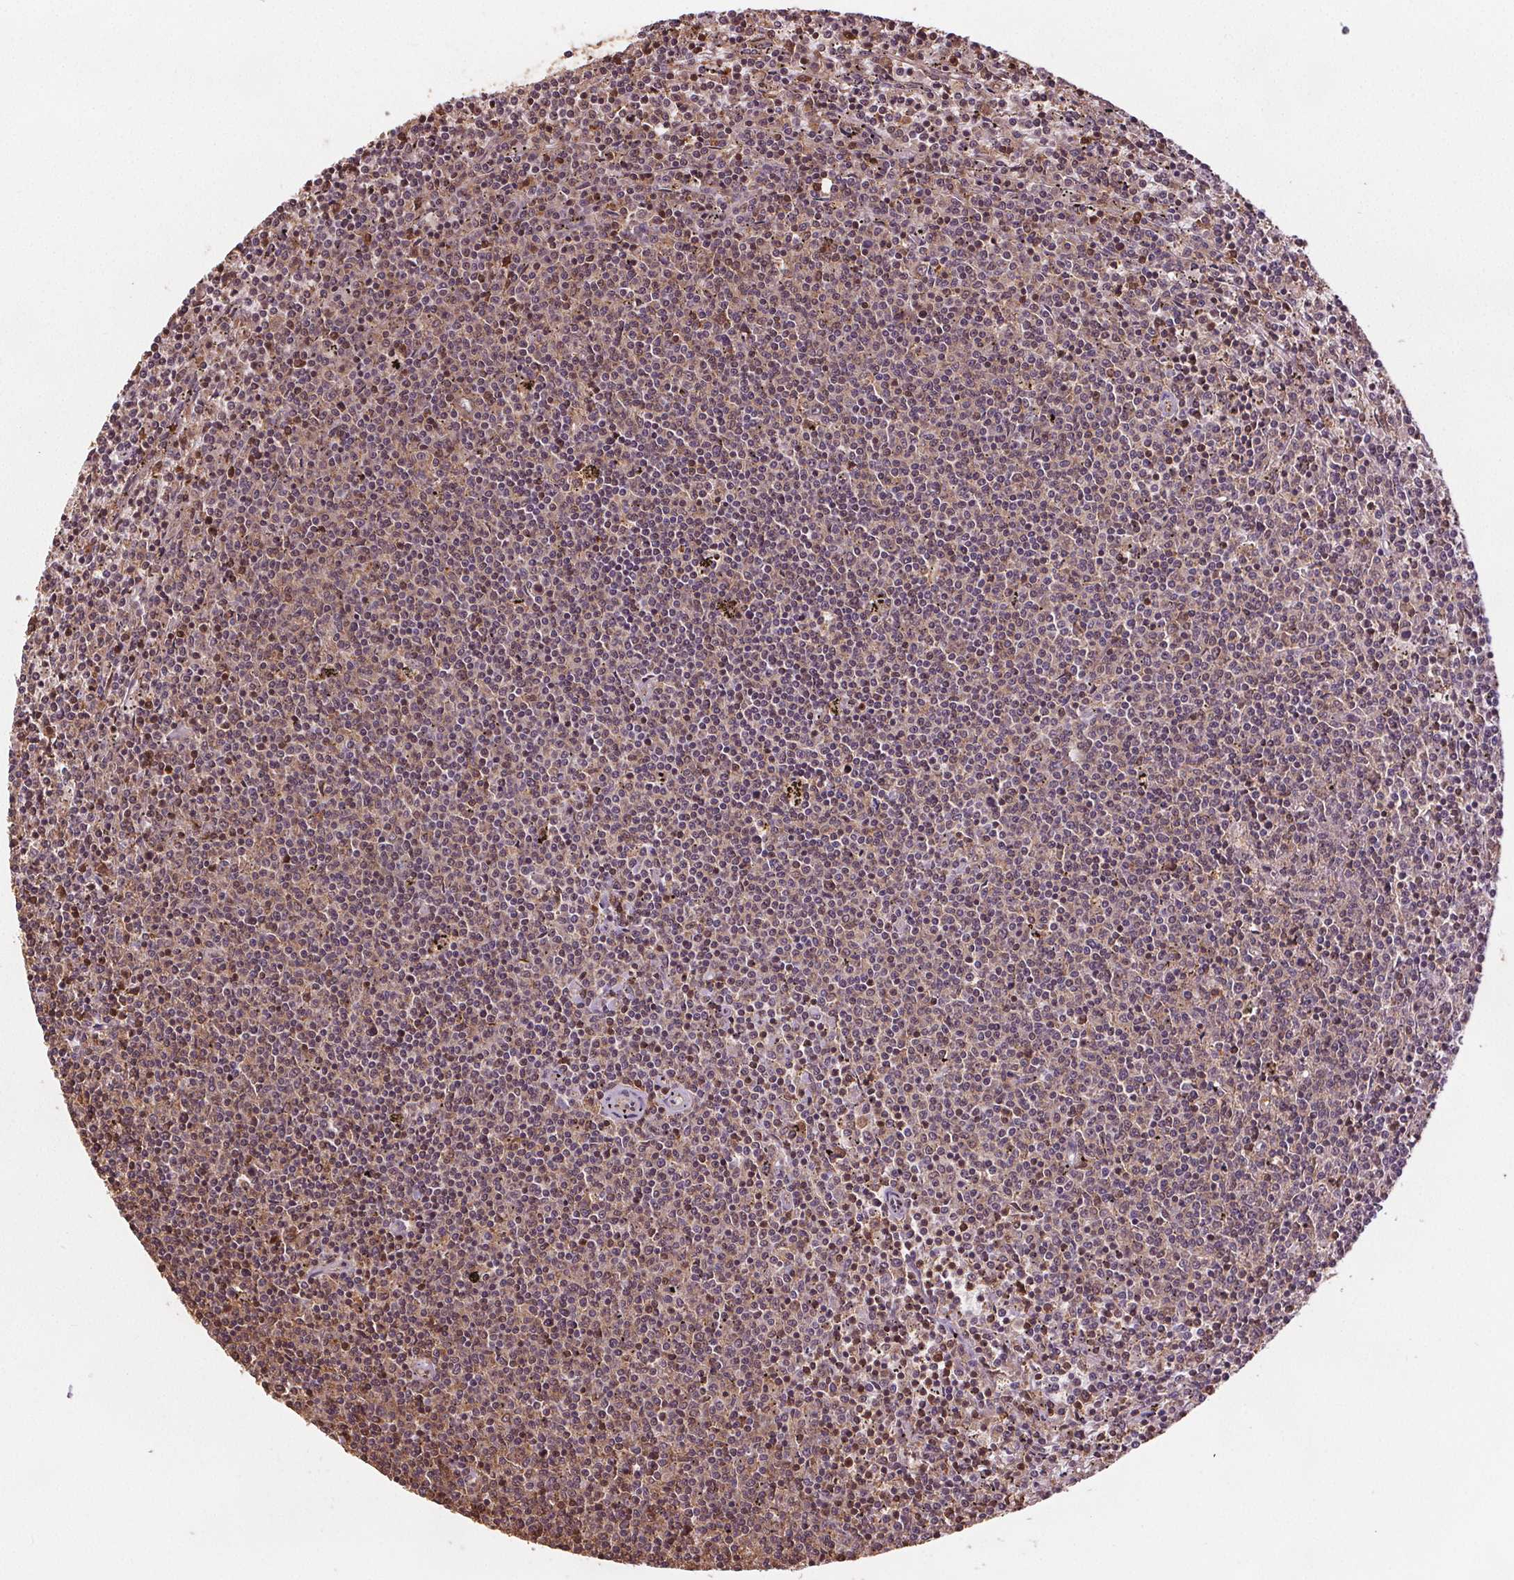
{"staining": {"intensity": "weak", "quantity": ">75%", "location": "cytoplasmic/membranous,nuclear"}, "tissue": "lymphoma", "cell_type": "Tumor cells", "image_type": "cancer", "snomed": [{"axis": "morphology", "description": "Malignant lymphoma, non-Hodgkin's type, Low grade"}, {"axis": "topography", "description": "Spleen"}], "caption": "About >75% of tumor cells in human lymphoma exhibit weak cytoplasmic/membranous and nuclear protein positivity as visualized by brown immunohistochemical staining.", "gene": "ENO1", "patient": {"sex": "female", "age": 50}}